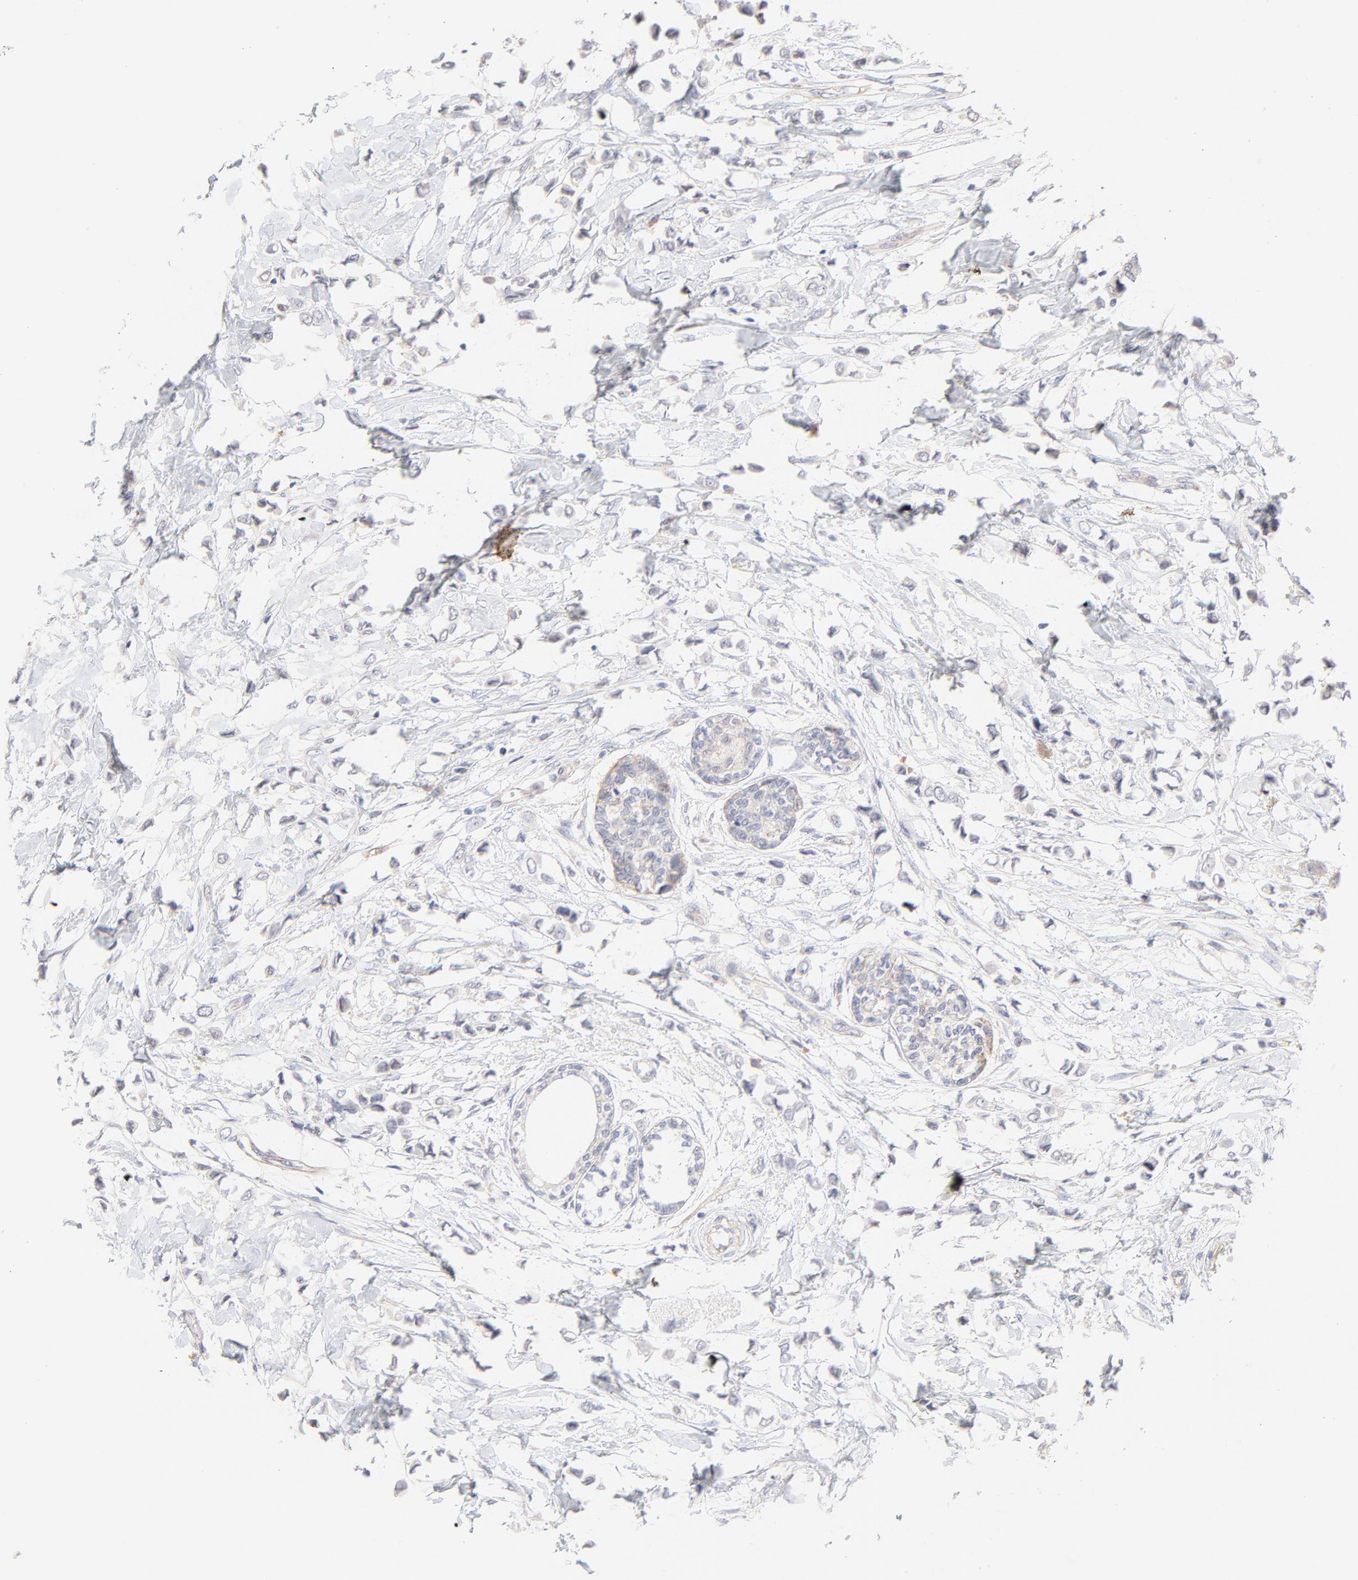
{"staining": {"intensity": "negative", "quantity": "none", "location": "none"}, "tissue": "breast cancer", "cell_type": "Tumor cells", "image_type": "cancer", "snomed": [{"axis": "morphology", "description": "Lobular carcinoma"}, {"axis": "topography", "description": "Breast"}], "caption": "A histopathology image of breast cancer (lobular carcinoma) stained for a protein demonstrates no brown staining in tumor cells.", "gene": "ELF3", "patient": {"sex": "female", "age": 51}}